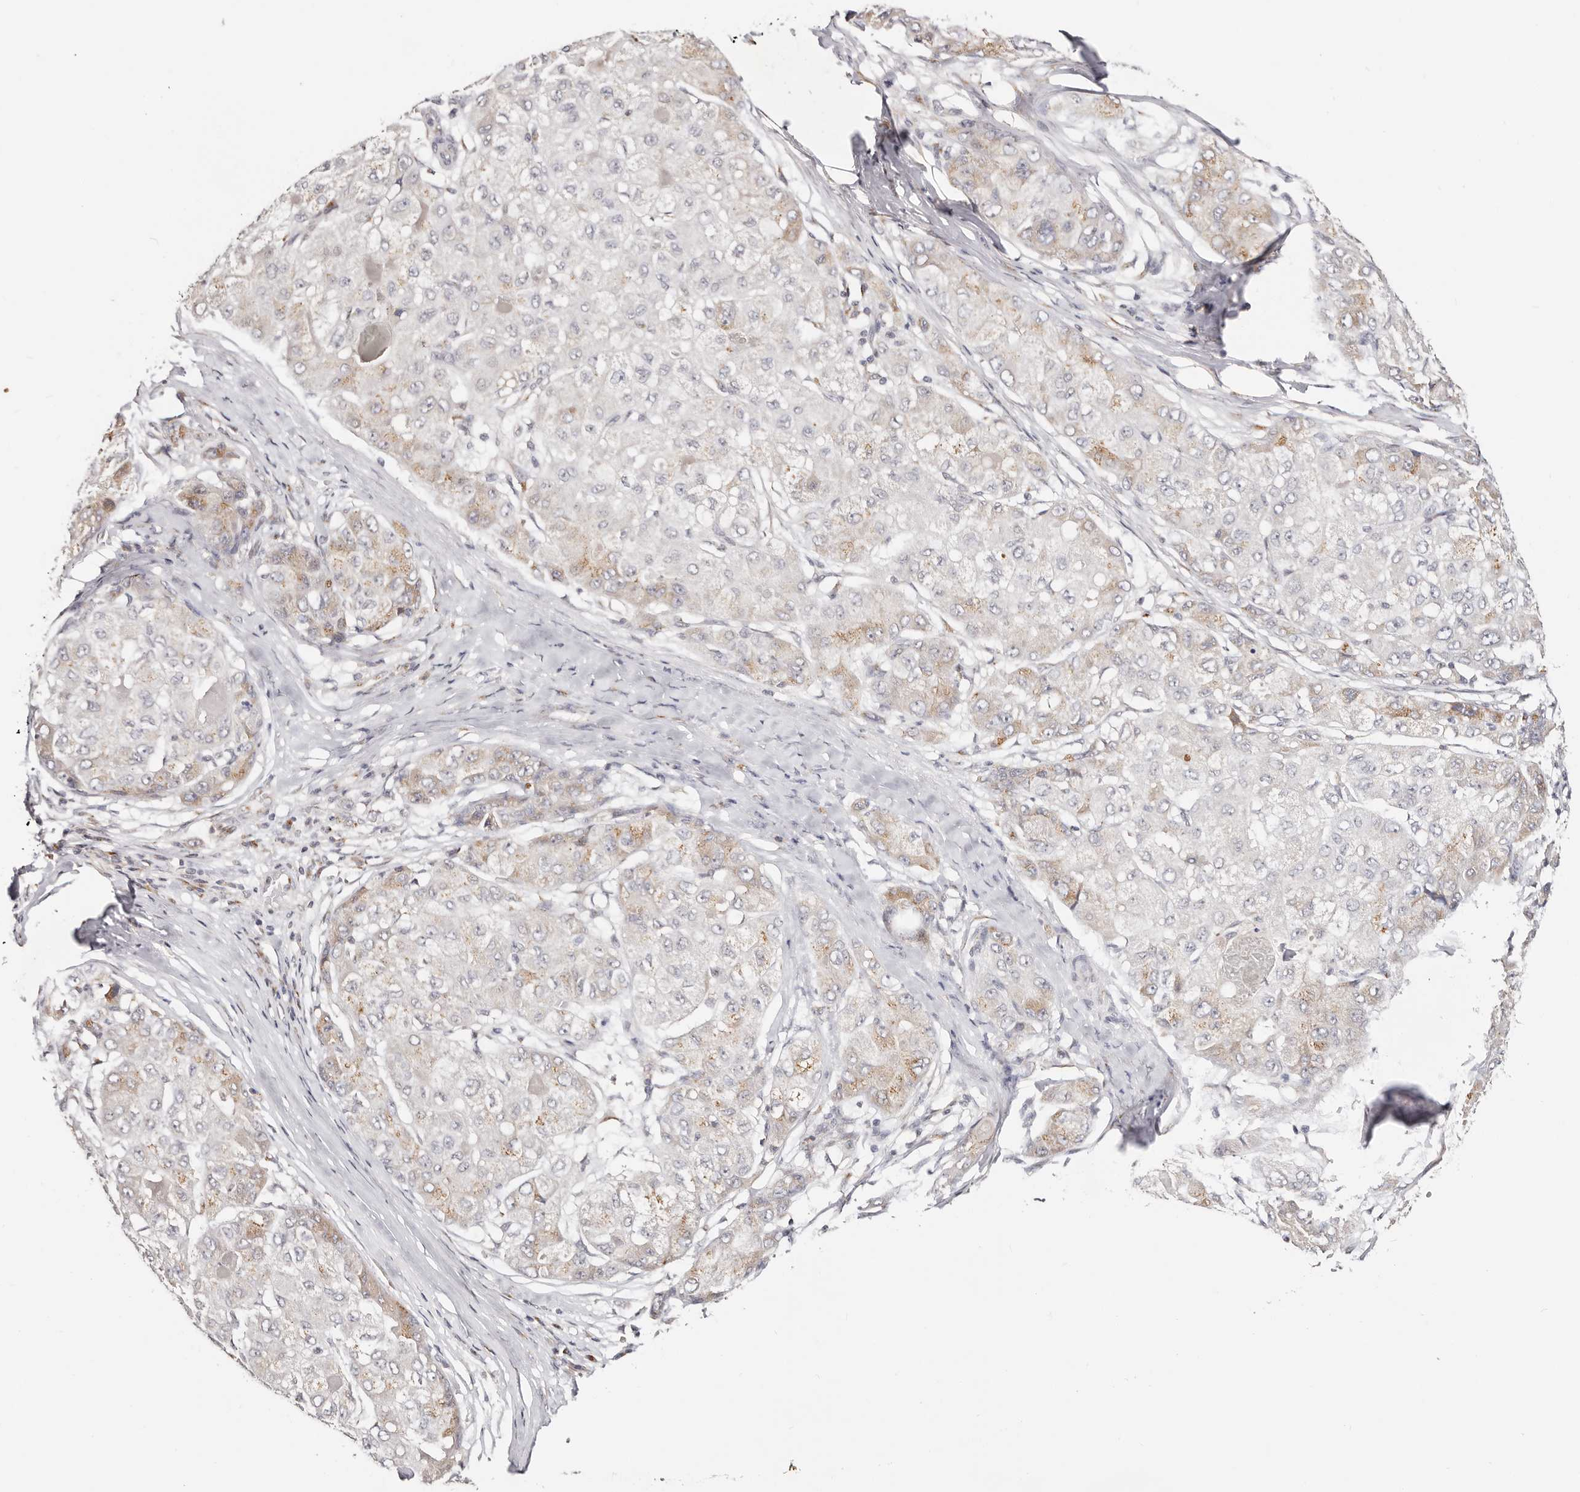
{"staining": {"intensity": "moderate", "quantity": "<25%", "location": "cytoplasmic/membranous"}, "tissue": "liver cancer", "cell_type": "Tumor cells", "image_type": "cancer", "snomed": [{"axis": "morphology", "description": "Carcinoma, Hepatocellular, NOS"}, {"axis": "topography", "description": "Liver"}], "caption": "DAB immunohistochemical staining of human hepatocellular carcinoma (liver) shows moderate cytoplasmic/membranous protein expression in approximately <25% of tumor cells.", "gene": "VIPAS39", "patient": {"sex": "male", "age": 80}}